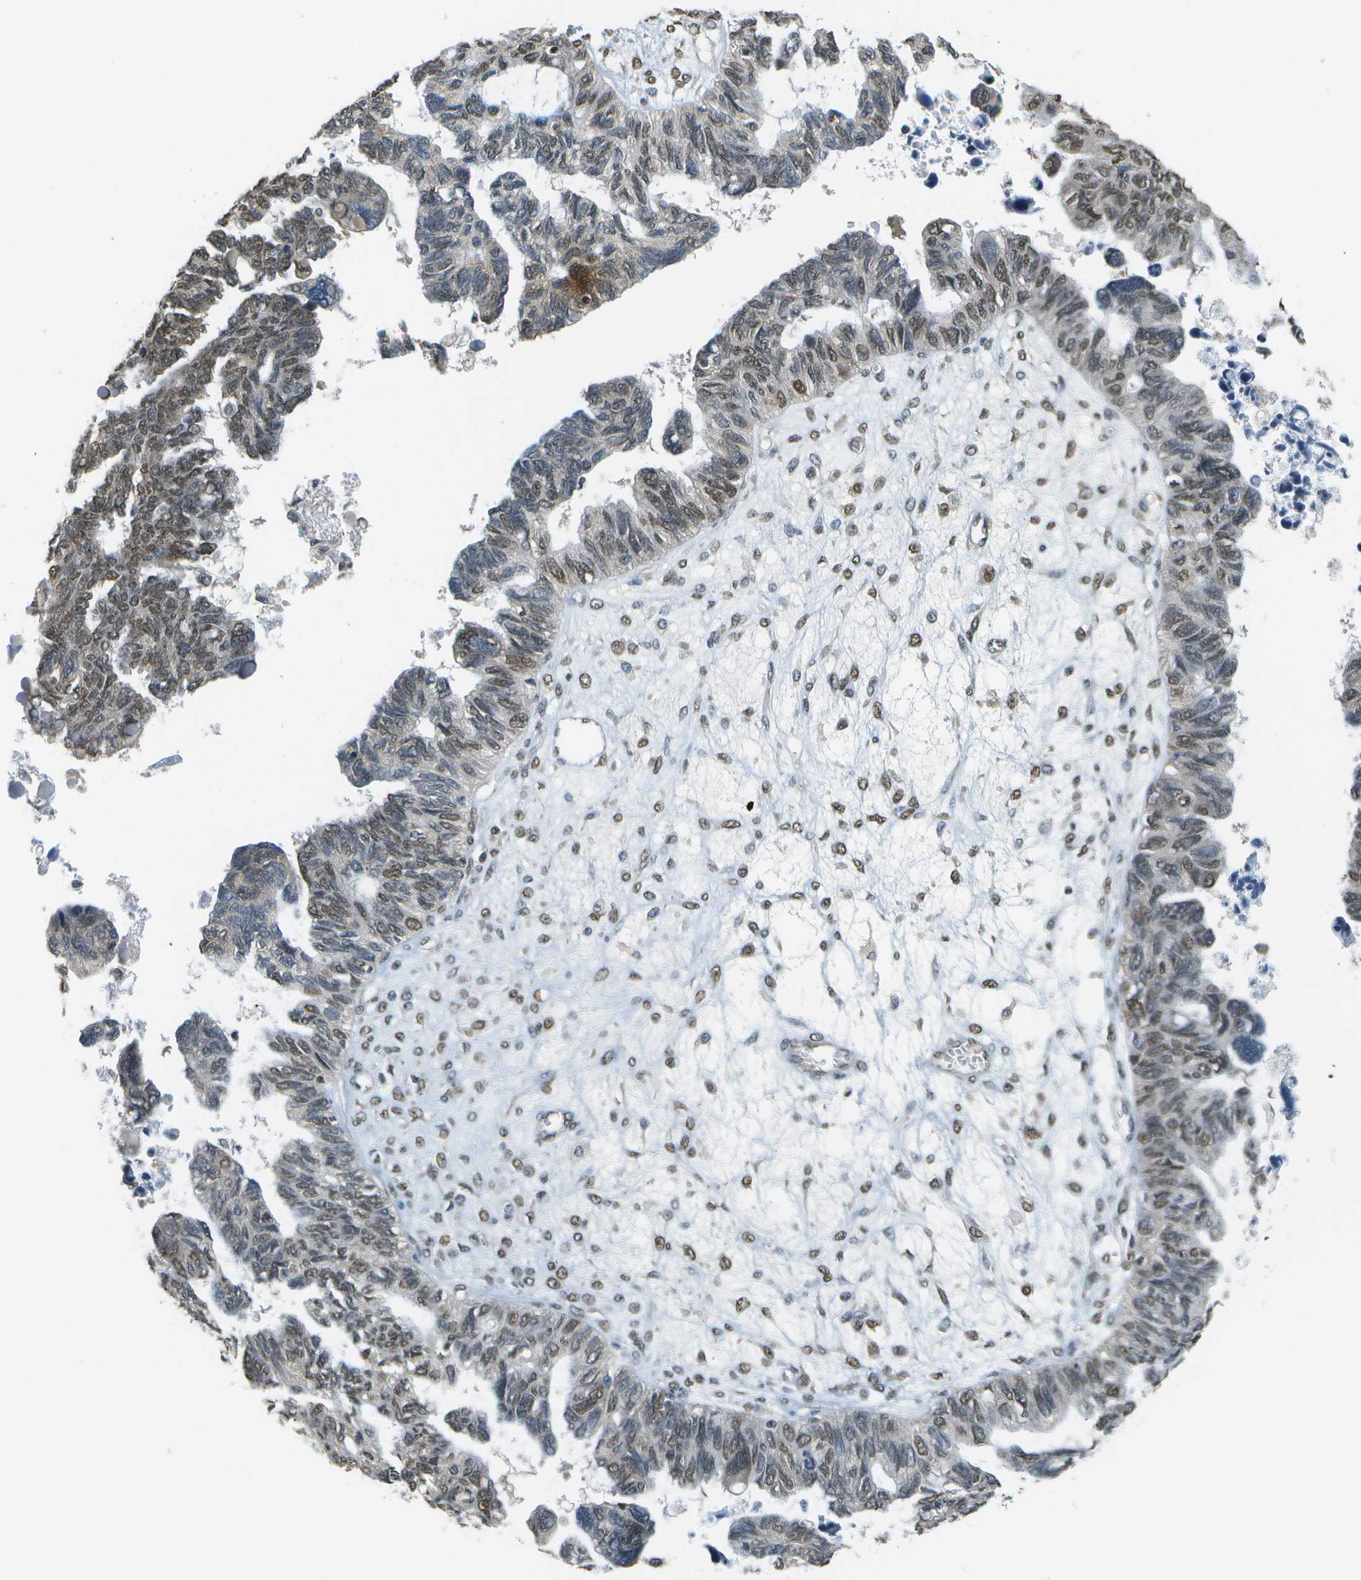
{"staining": {"intensity": "weak", "quantity": ">75%", "location": "nuclear"}, "tissue": "ovarian cancer", "cell_type": "Tumor cells", "image_type": "cancer", "snomed": [{"axis": "morphology", "description": "Cystadenocarcinoma, serous, NOS"}, {"axis": "topography", "description": "Ovary"}], "caption": "Weak nuclear staining for a protein is seen in approximately >75% of tumor cells of ovarian cancer (serous cystadenocarcinoma) using IHC.", "gene": "ABL2", "patient": {"sex": "female", "age": 79}}